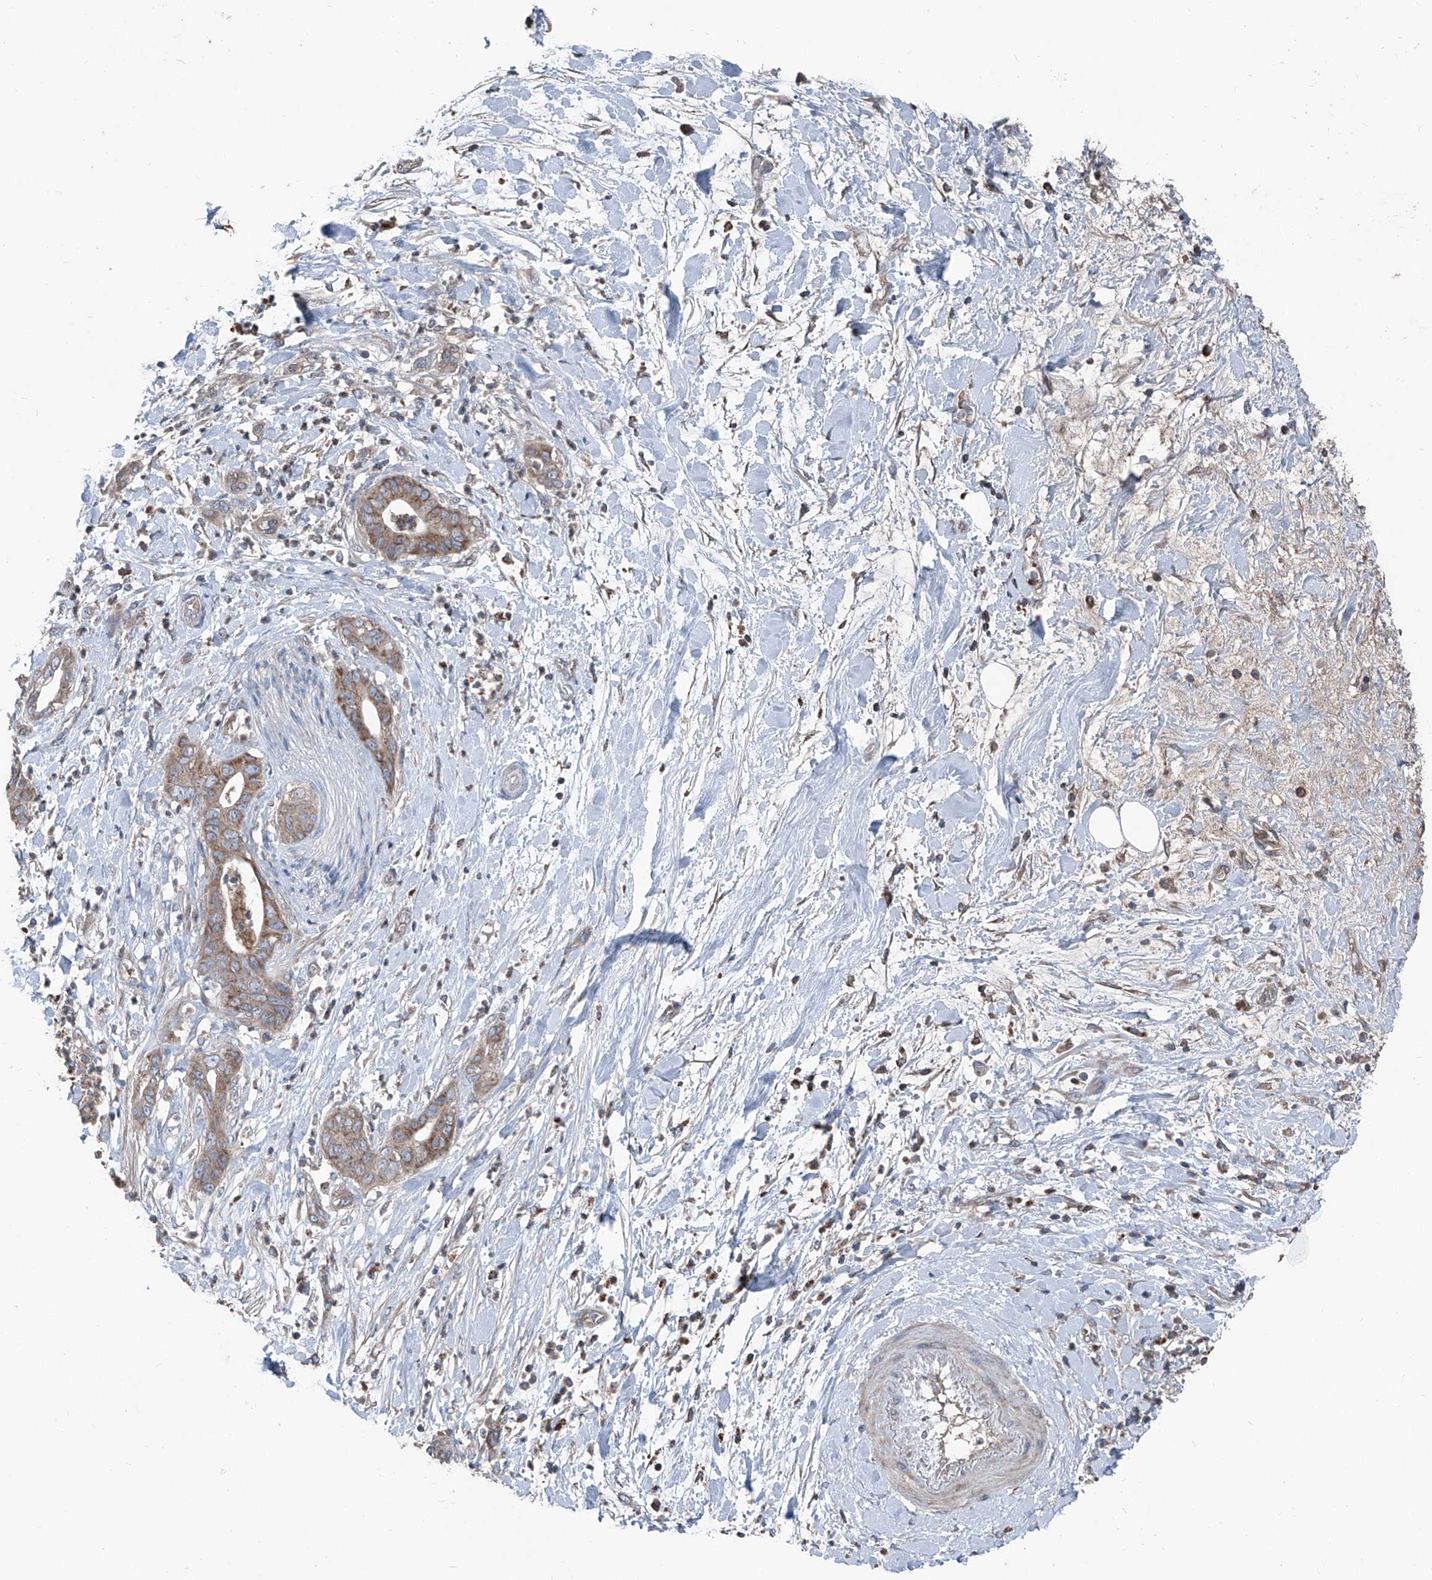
{"staining": {"intensity": "moderate", "quantity": ">75%", "location": "cytoplasmic/membranous"}, "tissue": "pancreatic cancer", "cell_type": "Tumor cells", "image_type": "cancer", "snomed": [{"axis": "morphology", "description": "Adenocarcinoma, NOS"}, {"axis": "topography", "description": "Pancreas"}], "caption": "Adenocarcinoma (pancreatic) tissue demonstrates moderate cytoplasmic/membranous expression in about >75% of tumor cells", "gene": "GPAT3", "patient": {"sex": "female", "age": 78}}